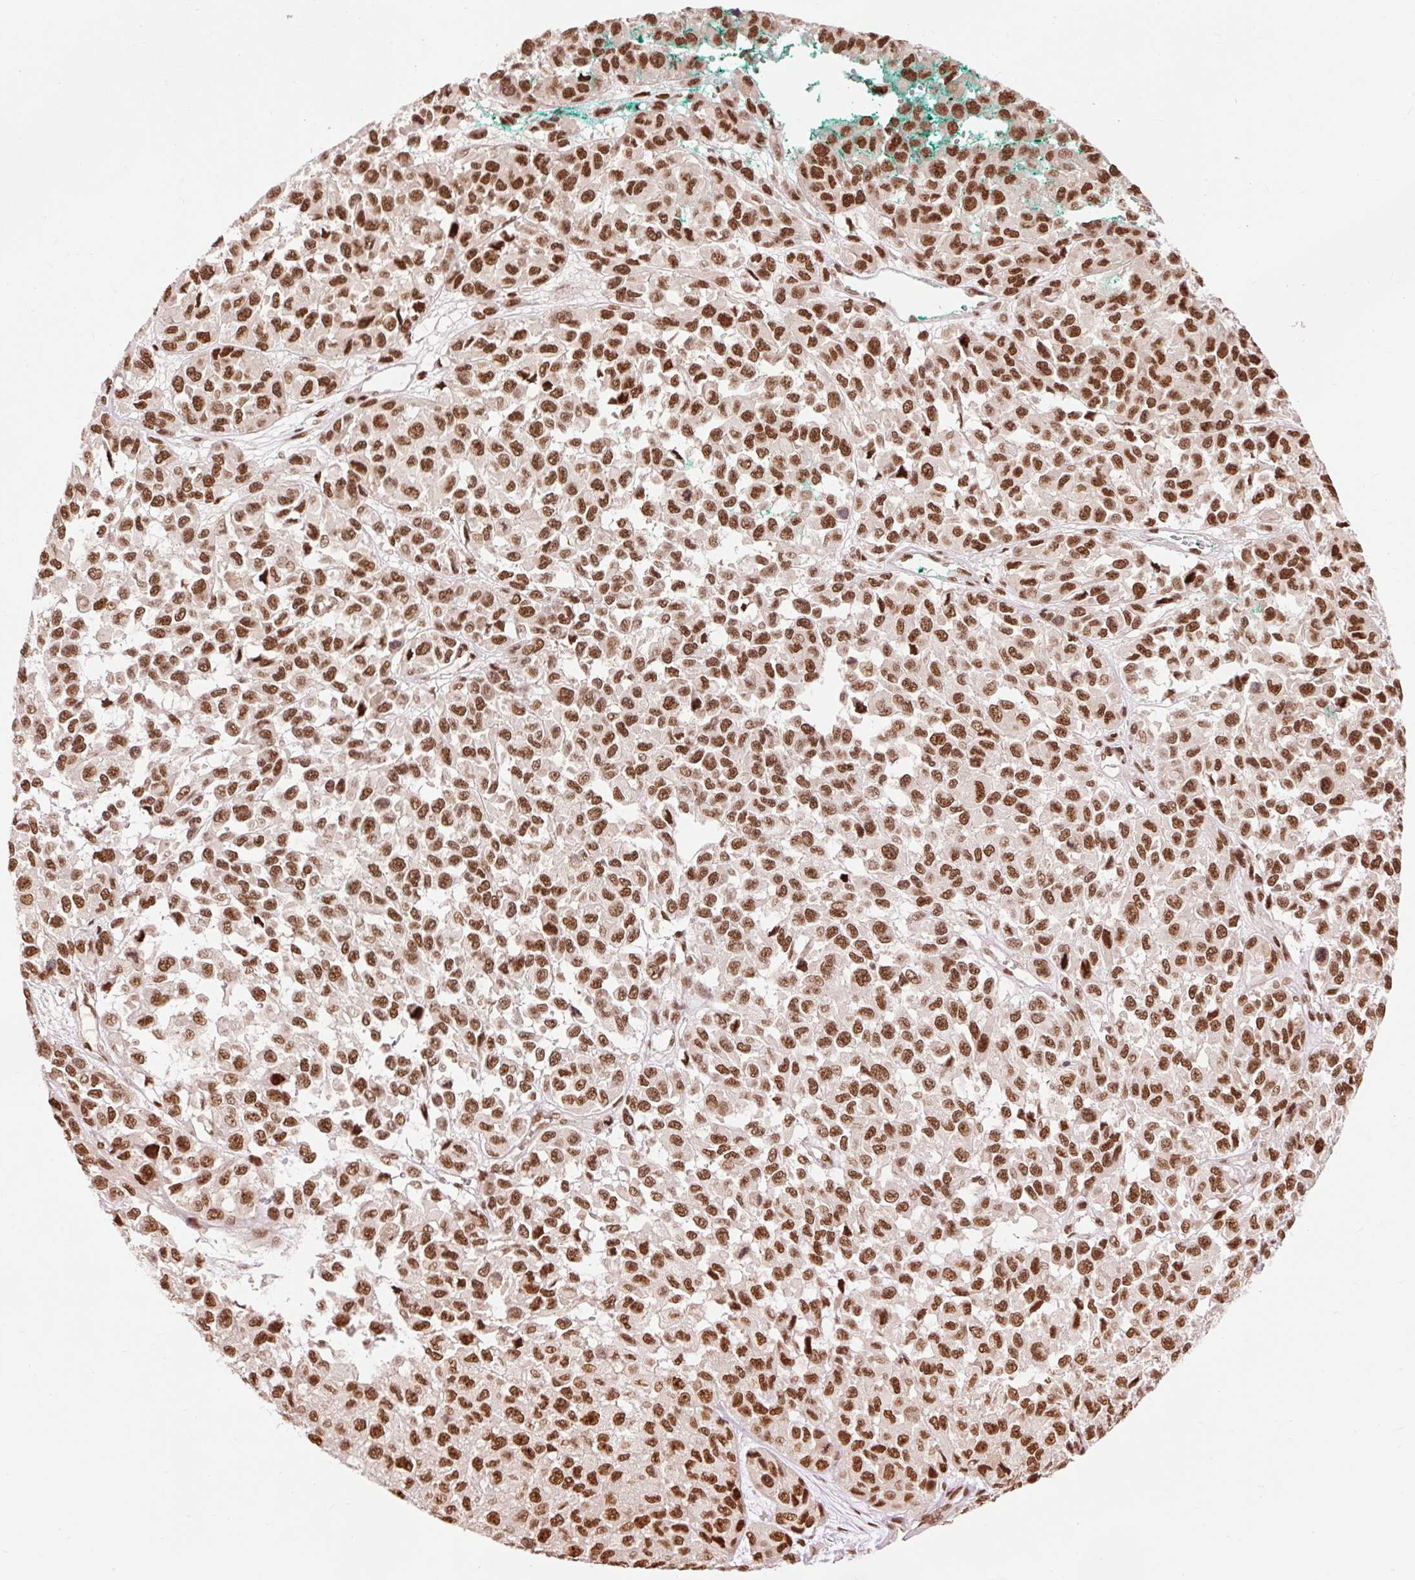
{"staining": {"intensity": "strong", "quantity": ">75%", "location": "nuclear"}, "tissue": "melanoma", "cell_type": "Tumor cells", "image_type": "cancer", "snomed": [{"axis": "morphology", "description": "Malignant melanoma, NOS"}, {"axis": "topography", "description": "Skin"}], "caption": "Strong nuclear staining is identified in approximately >75% of tumor cells in melanoma. The staining is performed using DAB (3,3'-diaminobenzidine) brown chromogen to label protein expression. The nuclei are counter-stained blue using hematoxylin.", "gene": "ZBTB44", "patient": {"sex": "male", "age": 62}}